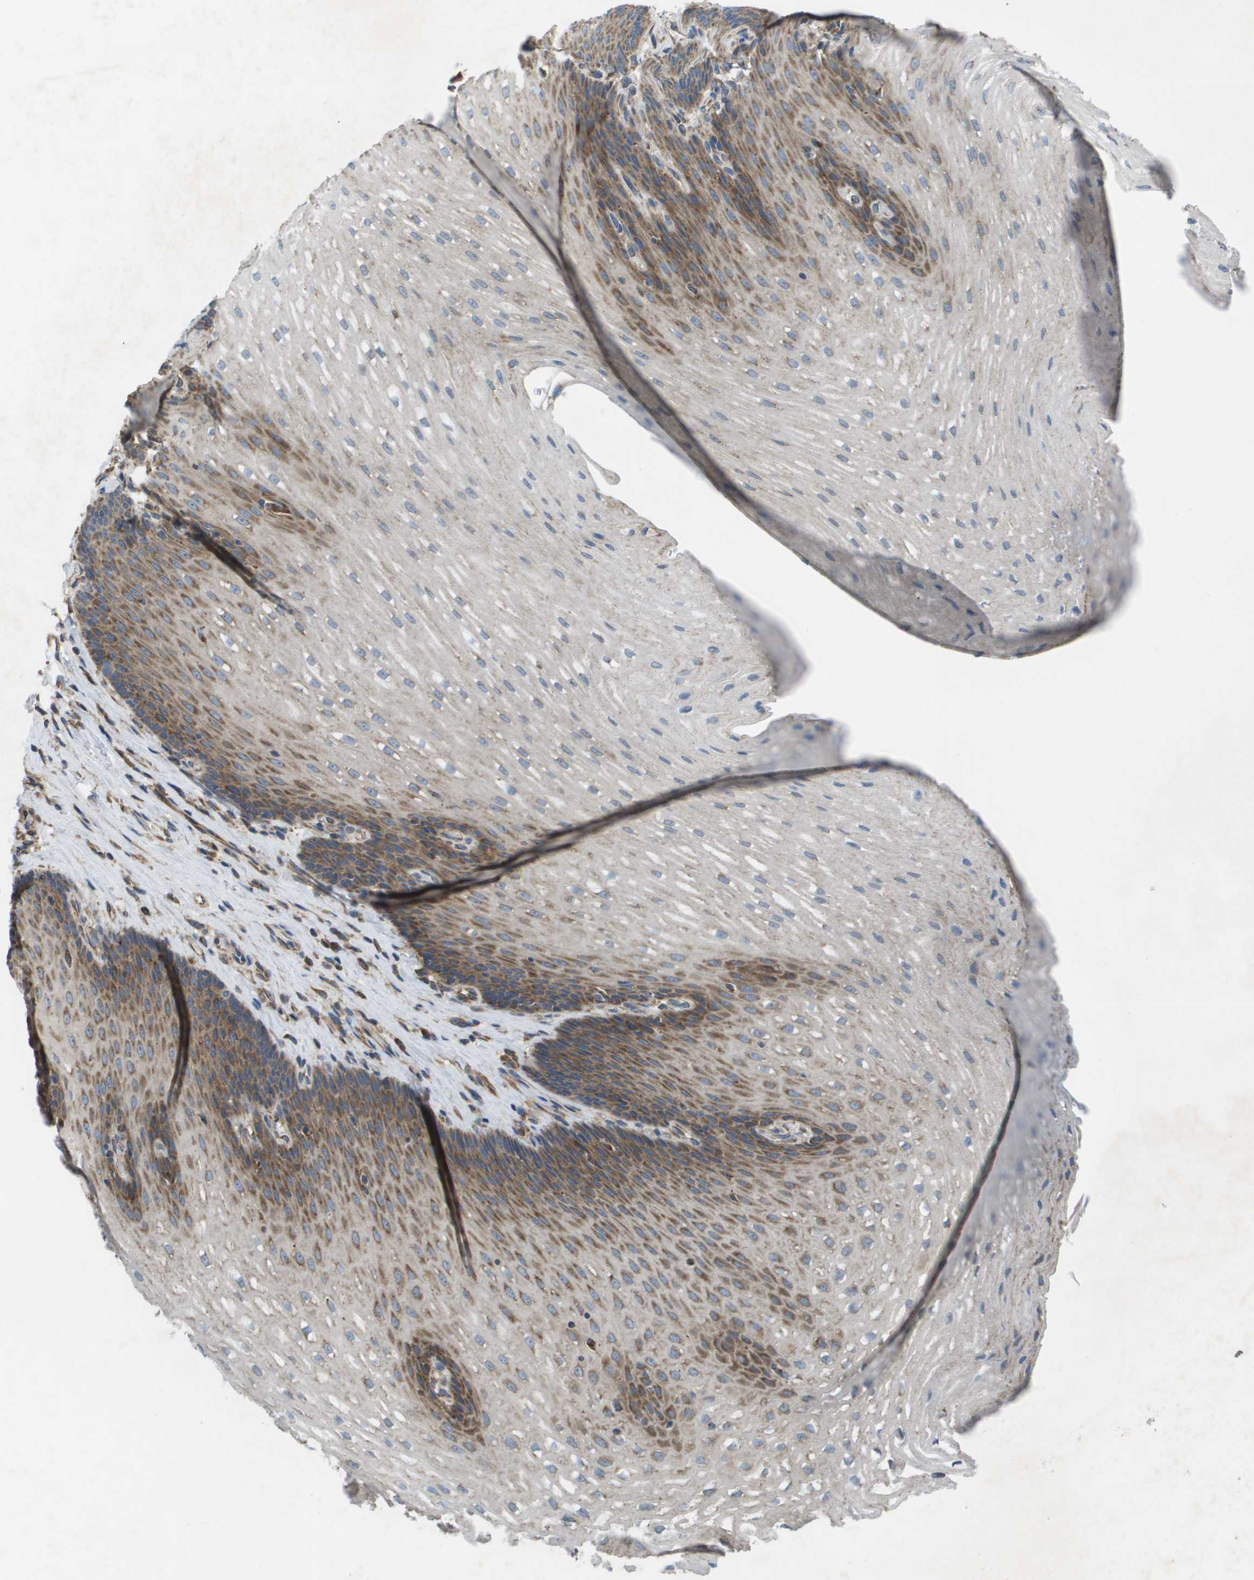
{"staining": {"intensity": "weak", "quantity": "25%-75%", "location": "cytoplasmic/membranous"}, "tissue": "esophagus", "cell_type": "Squamous epithelial cells", "image_type": "normal", "snomed": [{"axis": "morphology", "description": "Normal tissue, NOS"}, {"axis": "topography", "description": "Esophagus"}], "caption": "This is a histology image of immunohistochemistry staining of benign esophagus, which shows weak expression in the cytoplasmic/membranous of squamous epithelial cells.", "gene": "CLCN2", "patient": {"sex": "male", "age": 48}}